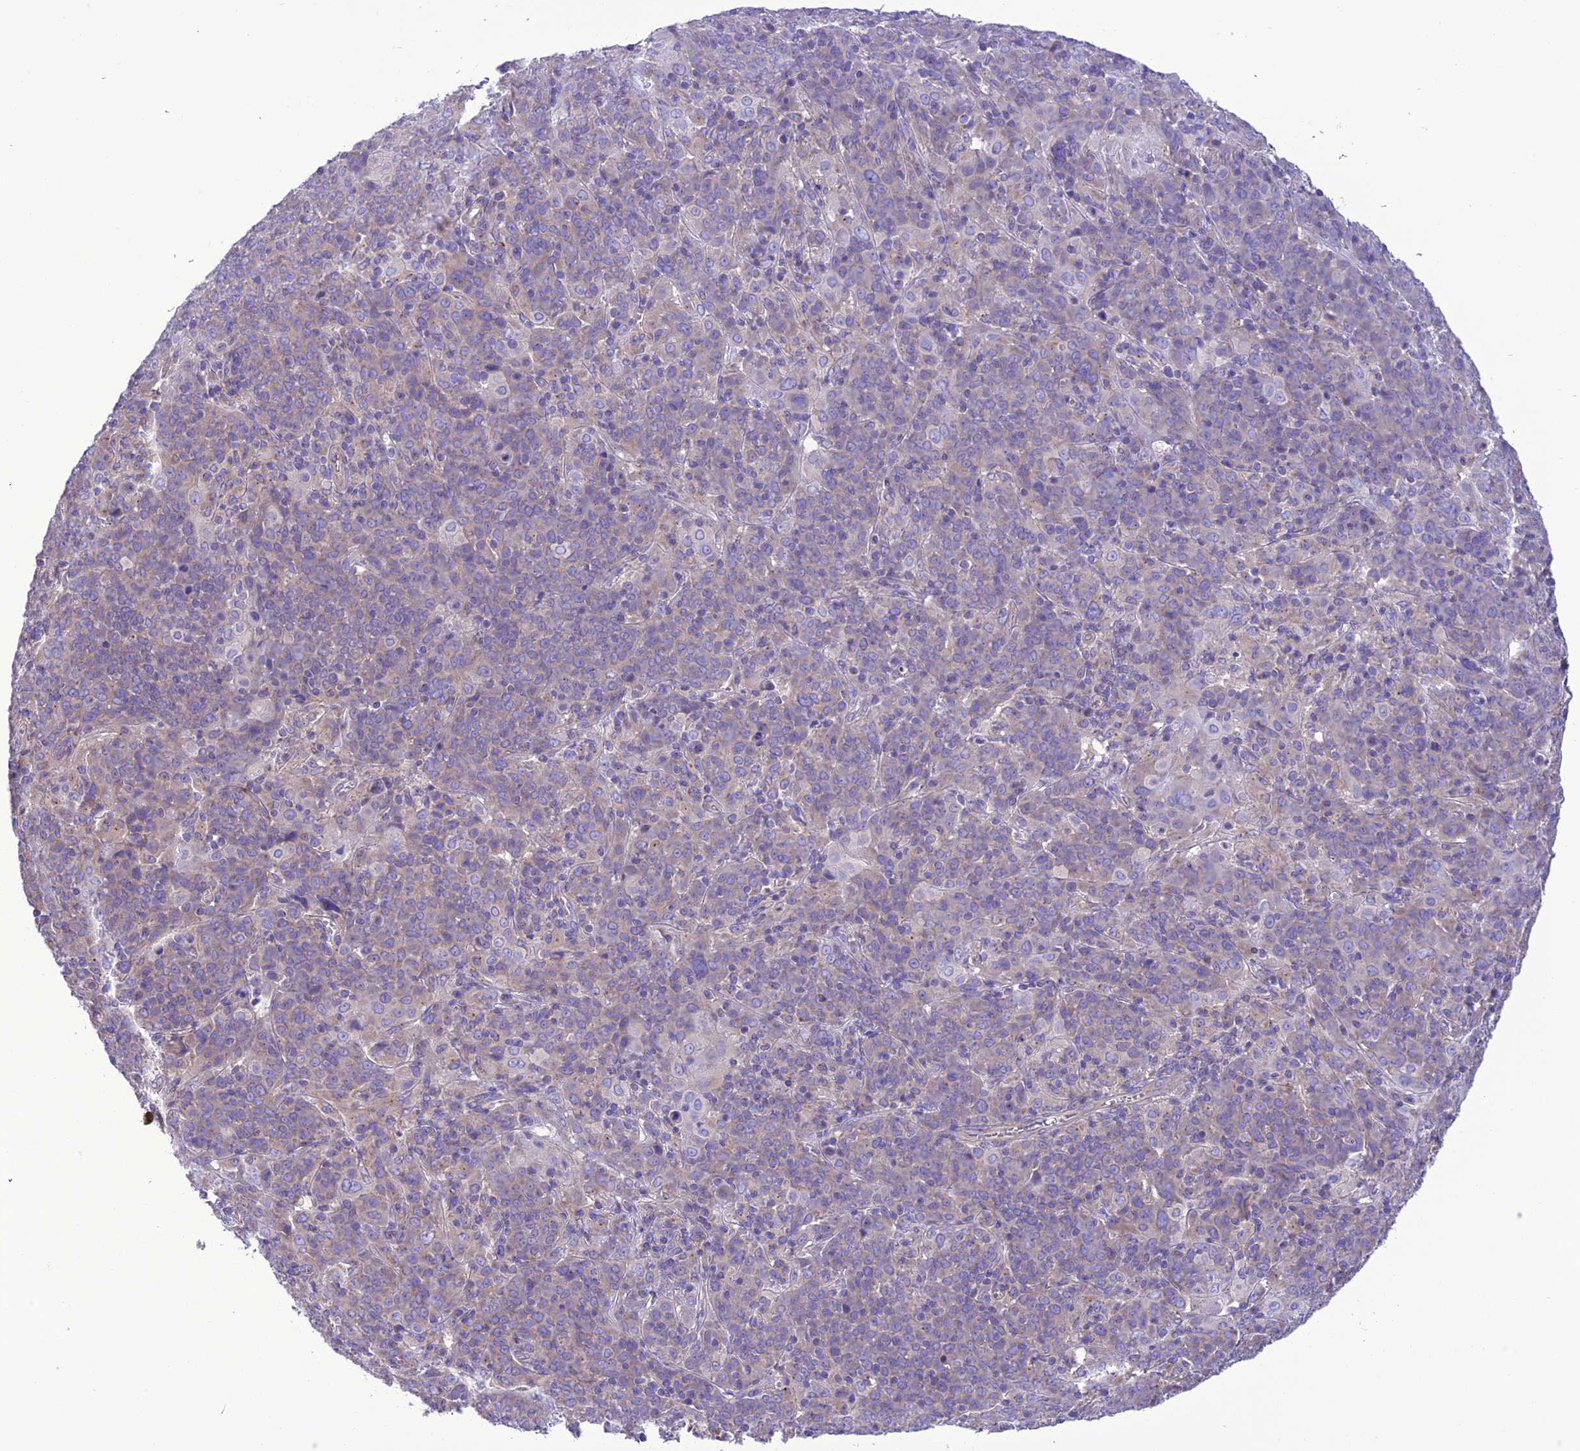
{"staining": {"intensity": "weak", "quantity": "<25%", "location": "cytoplasmic/membranous"}, "tissue": "cervical cancer", "cell_type": "Tumor cells", "image_type": "cancer", "snomed": [{"axis": "morphology", "description": "Squamous cell carcinoma, NOS"}, {"axis": "topography", "description": "Cervix"}], "caption": "IHC of cervical squamous cell carcinoma shows no positivity in tumor cells.", "gene": "MAP3K12", "patient": {"sex": "female", "age": 67}}